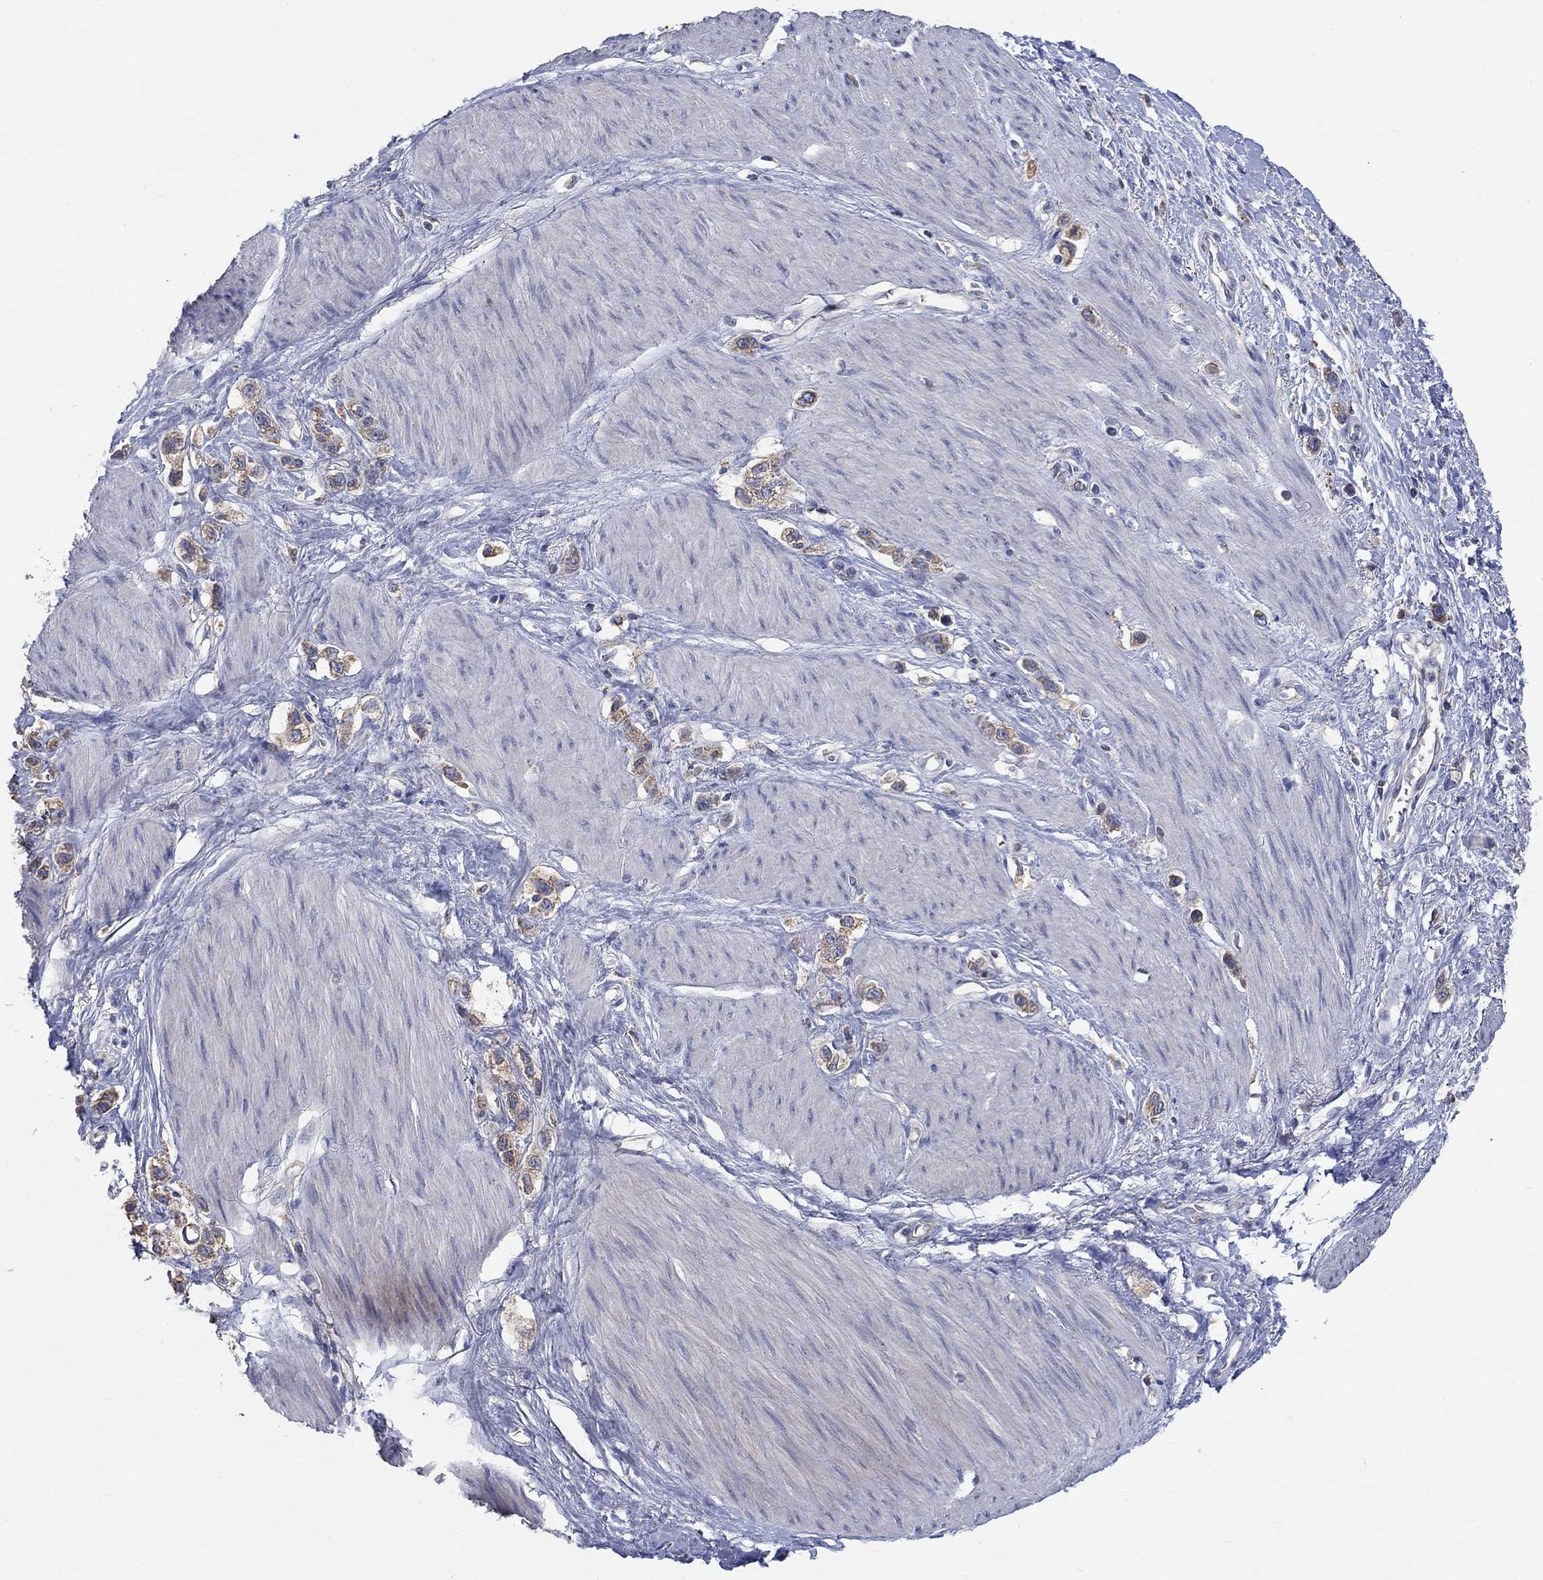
{"staining": {"intensity": "moderate", "quantity": "25%-75%", "location": "cytoplasmic/membranous"}, "tissue": "stomach cancer", "cell_type": "Tumor cells", "image_type": "cancer", "snomed": [{"axis": "morphology", "description": "Normal tissue, NOS"}, {"axis": "morphology", "description": "Adenocarcinoma, NOS"}, {"axis": "morphology", "description": "Adenocarcinoma, High grade"}, {"axis": "topography", "description": "Stomach, upper"}, {"axis": "topography", "description": "Stomach"}], "caption": "The immunohistochemical stain shows moderate cytoplasmic/membranous staining in tumor cells of adenocarcinoma (high-grade) (stomach) tissue. Immunohistochemistry (ihc) stains the protein of interest in brown and the nuclei are stained blue.", "gene": "UGT8", "patient": {"sex": "female", "age": 65}}